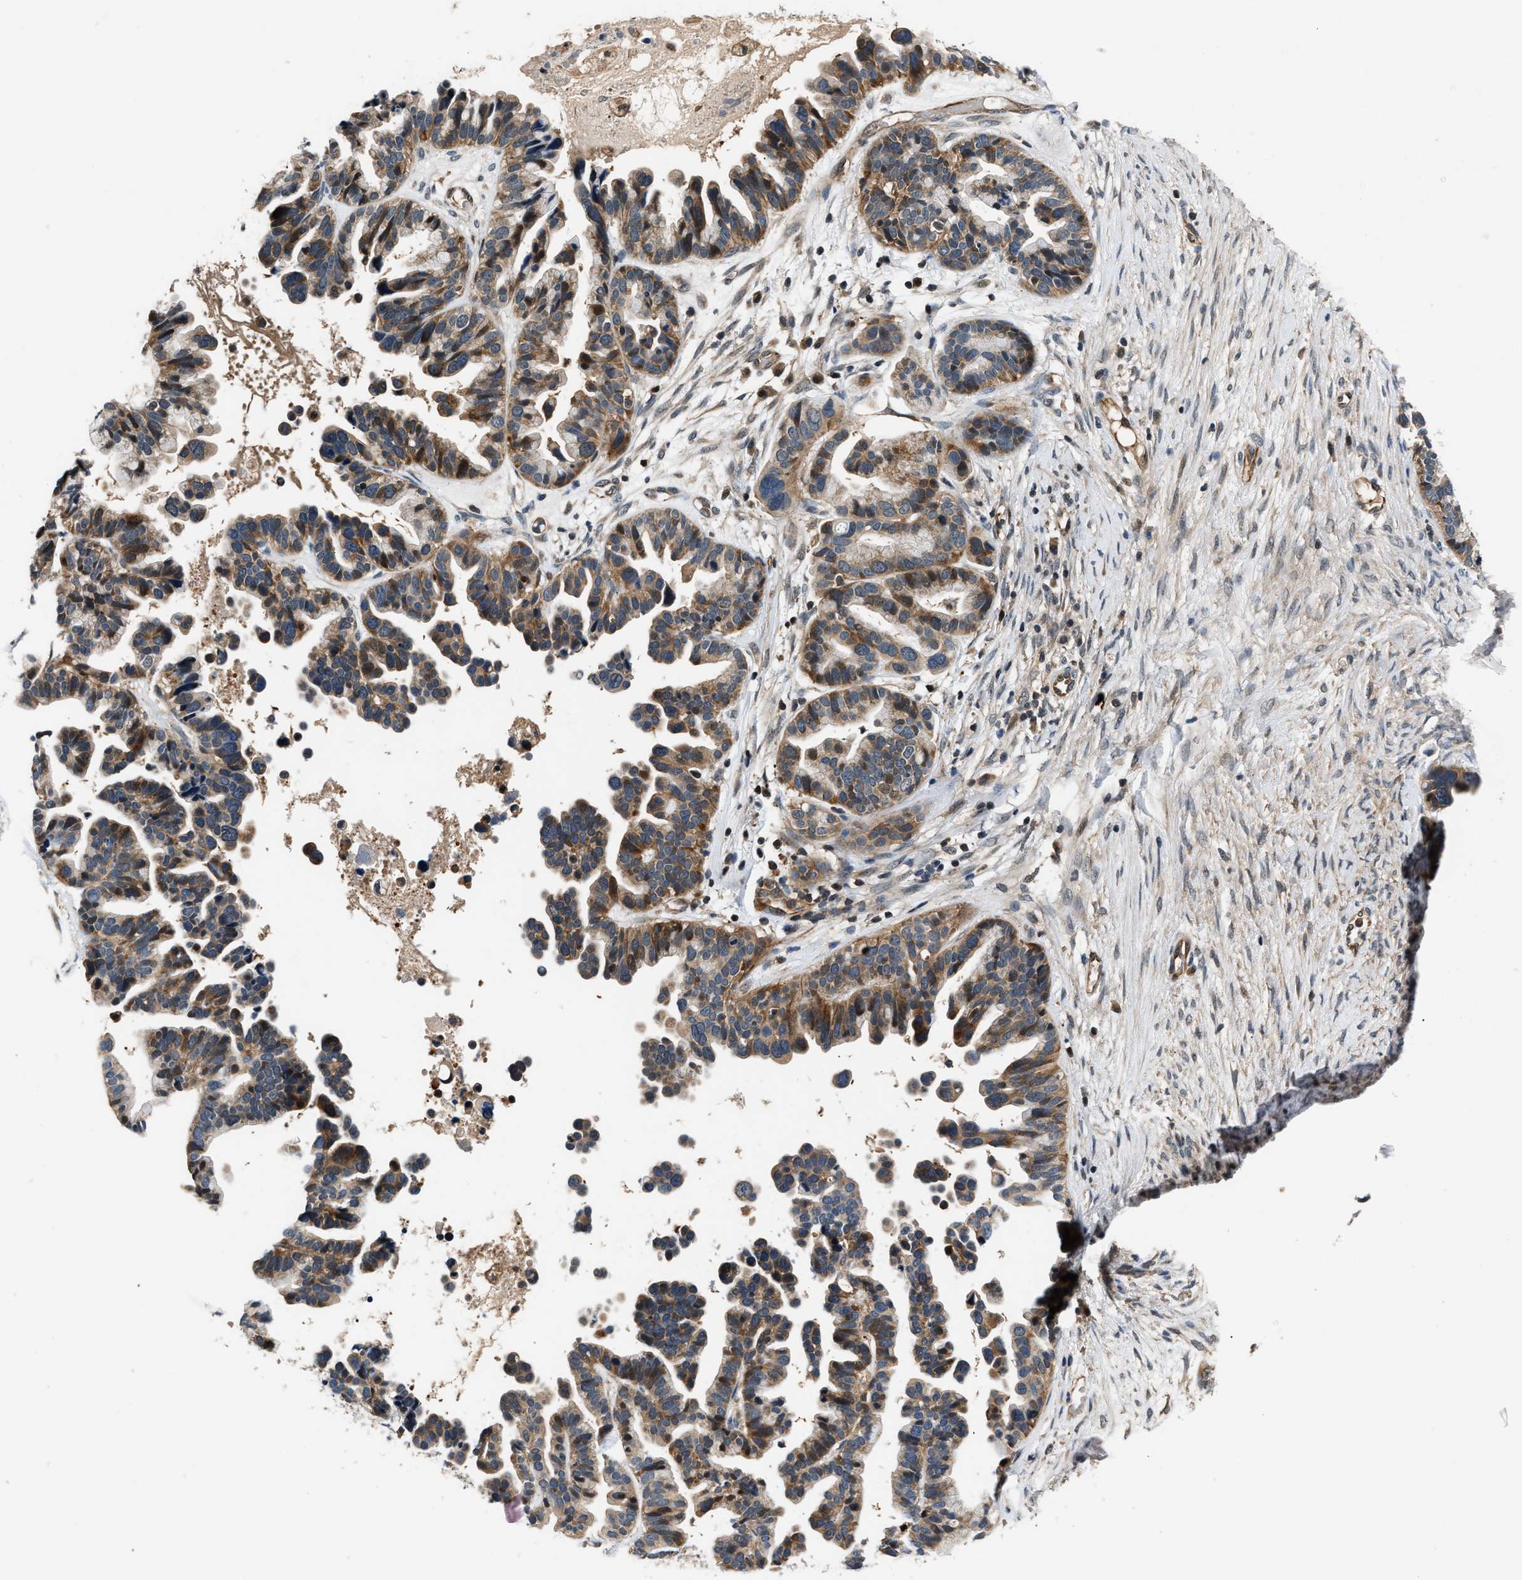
{"staining": {"intensity": "moderate", "quantity": ">75%", "location": "cytoplasmic/membranous"}, "tissue": "ovarian cancer", "cell_type": "Tumor cells", "image_type": "cancer", "snomed": [{"axis": "morphology", "description": "Cystadenocarcinoma, serous, NOS"}, {"axis": "topography", "description": "Ovary"}], "caption": "Ovarian serous cystadenocarcinoma stained with DAB (3,3'-diaminobenzidine) immunohistochemistry (IHC) displays medium levels of moderate cytoplasmic/membranous expression in approximately >75% of tumor cells. (IHC, brightfield microscopy, high magnification).", "gene": "TUT7", "patient": {"sex": "female", "age": 56}}